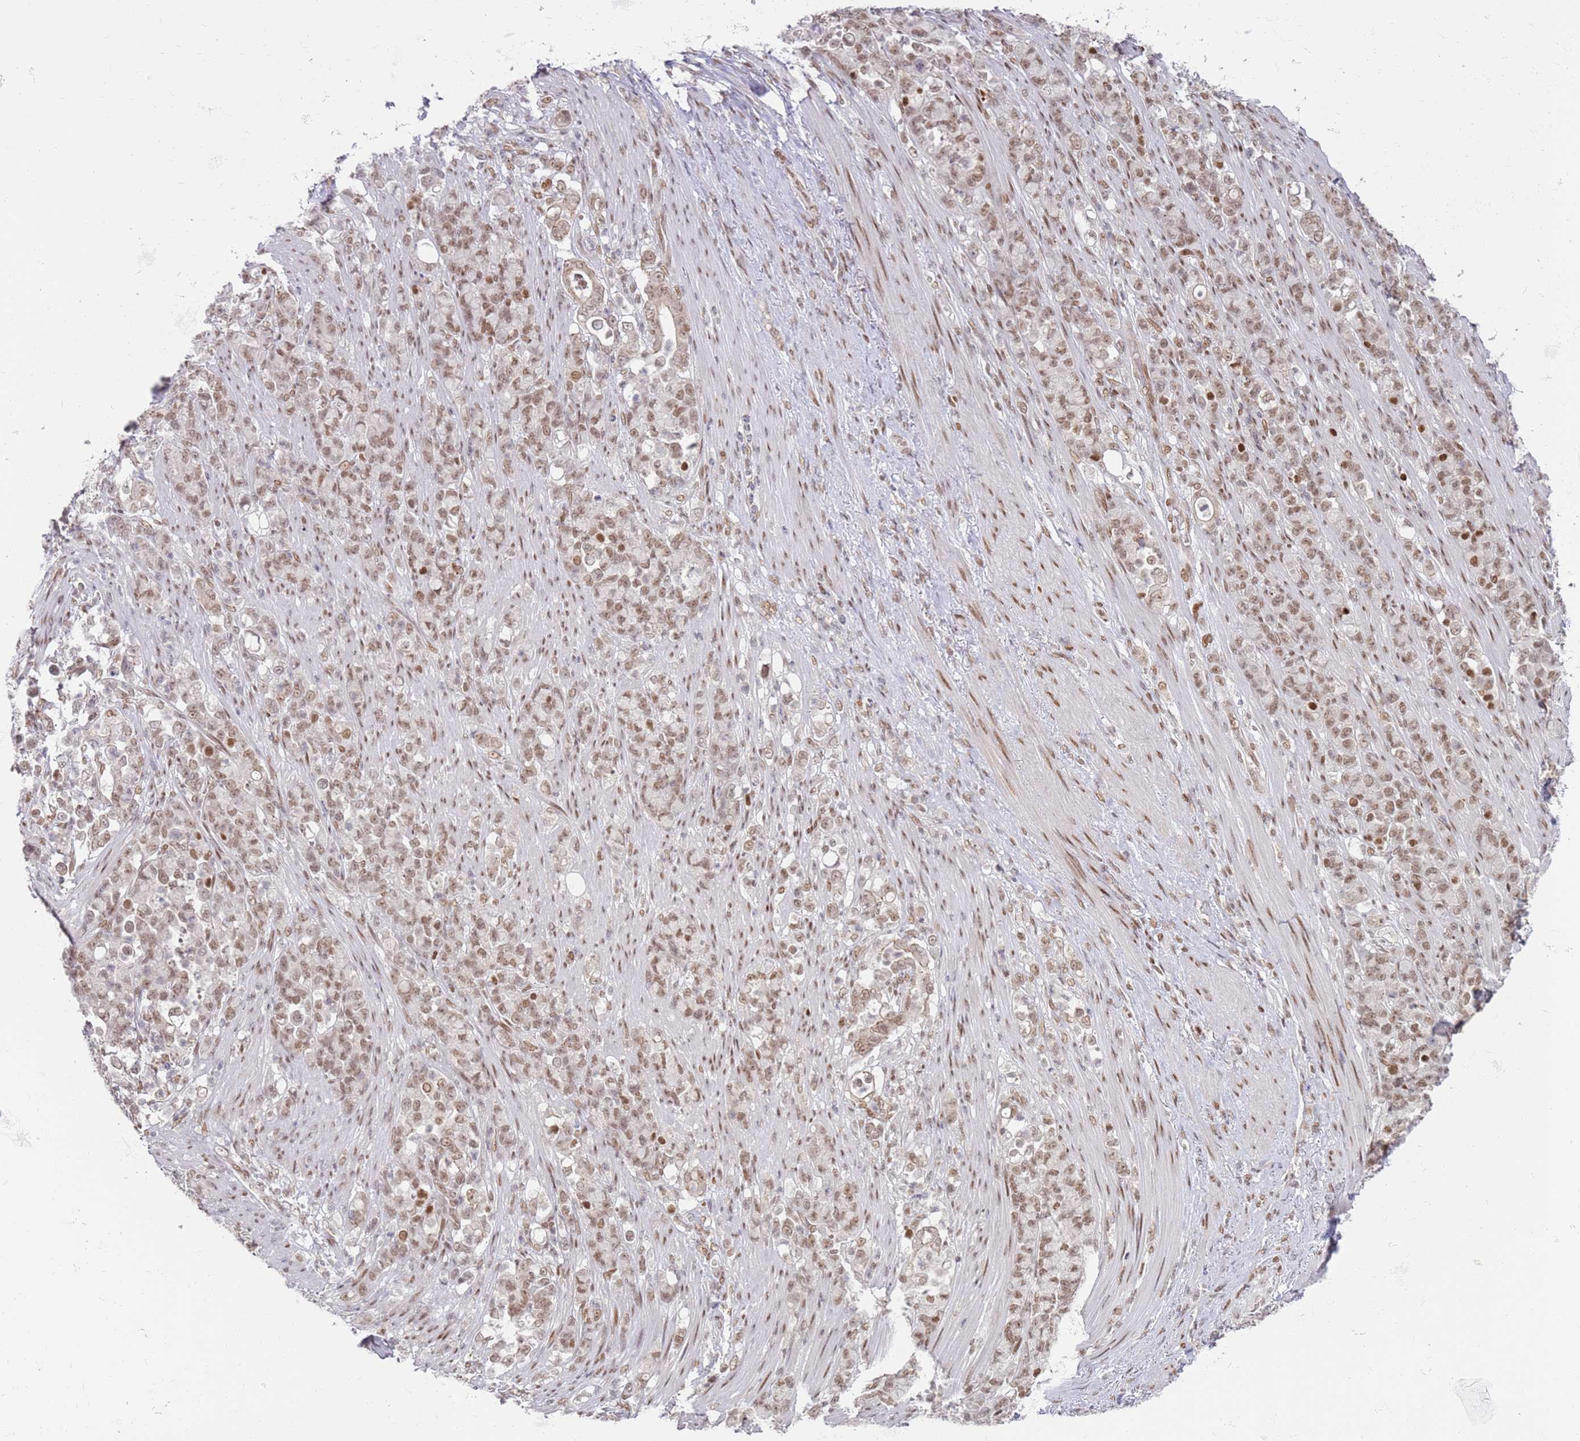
{"staining": {"intensity": "moderate", "quantity": ">75%", "location": "nuclear"}, "tissue": "stomach cancer", "cell_type": "Tumor cells", "image_type": "cancer", "snomed": [{"axis": "morphology", "description": "Normal tissue, NOS"}, {"axis": "morphology", "description": "Adenocarcinoma, NOS"}, {"axis": "topography", "description": "Stomach"}], "caption": "Protein staining of stomach adenocarcinoma tissue displays moderate nuclear positivity in about >75% of tumor cells. (brown staining indicates protein expression, while blue staining denotes nuclei).", "gene": "PHC2", "patient": {"sex": "female", "age": 79}}